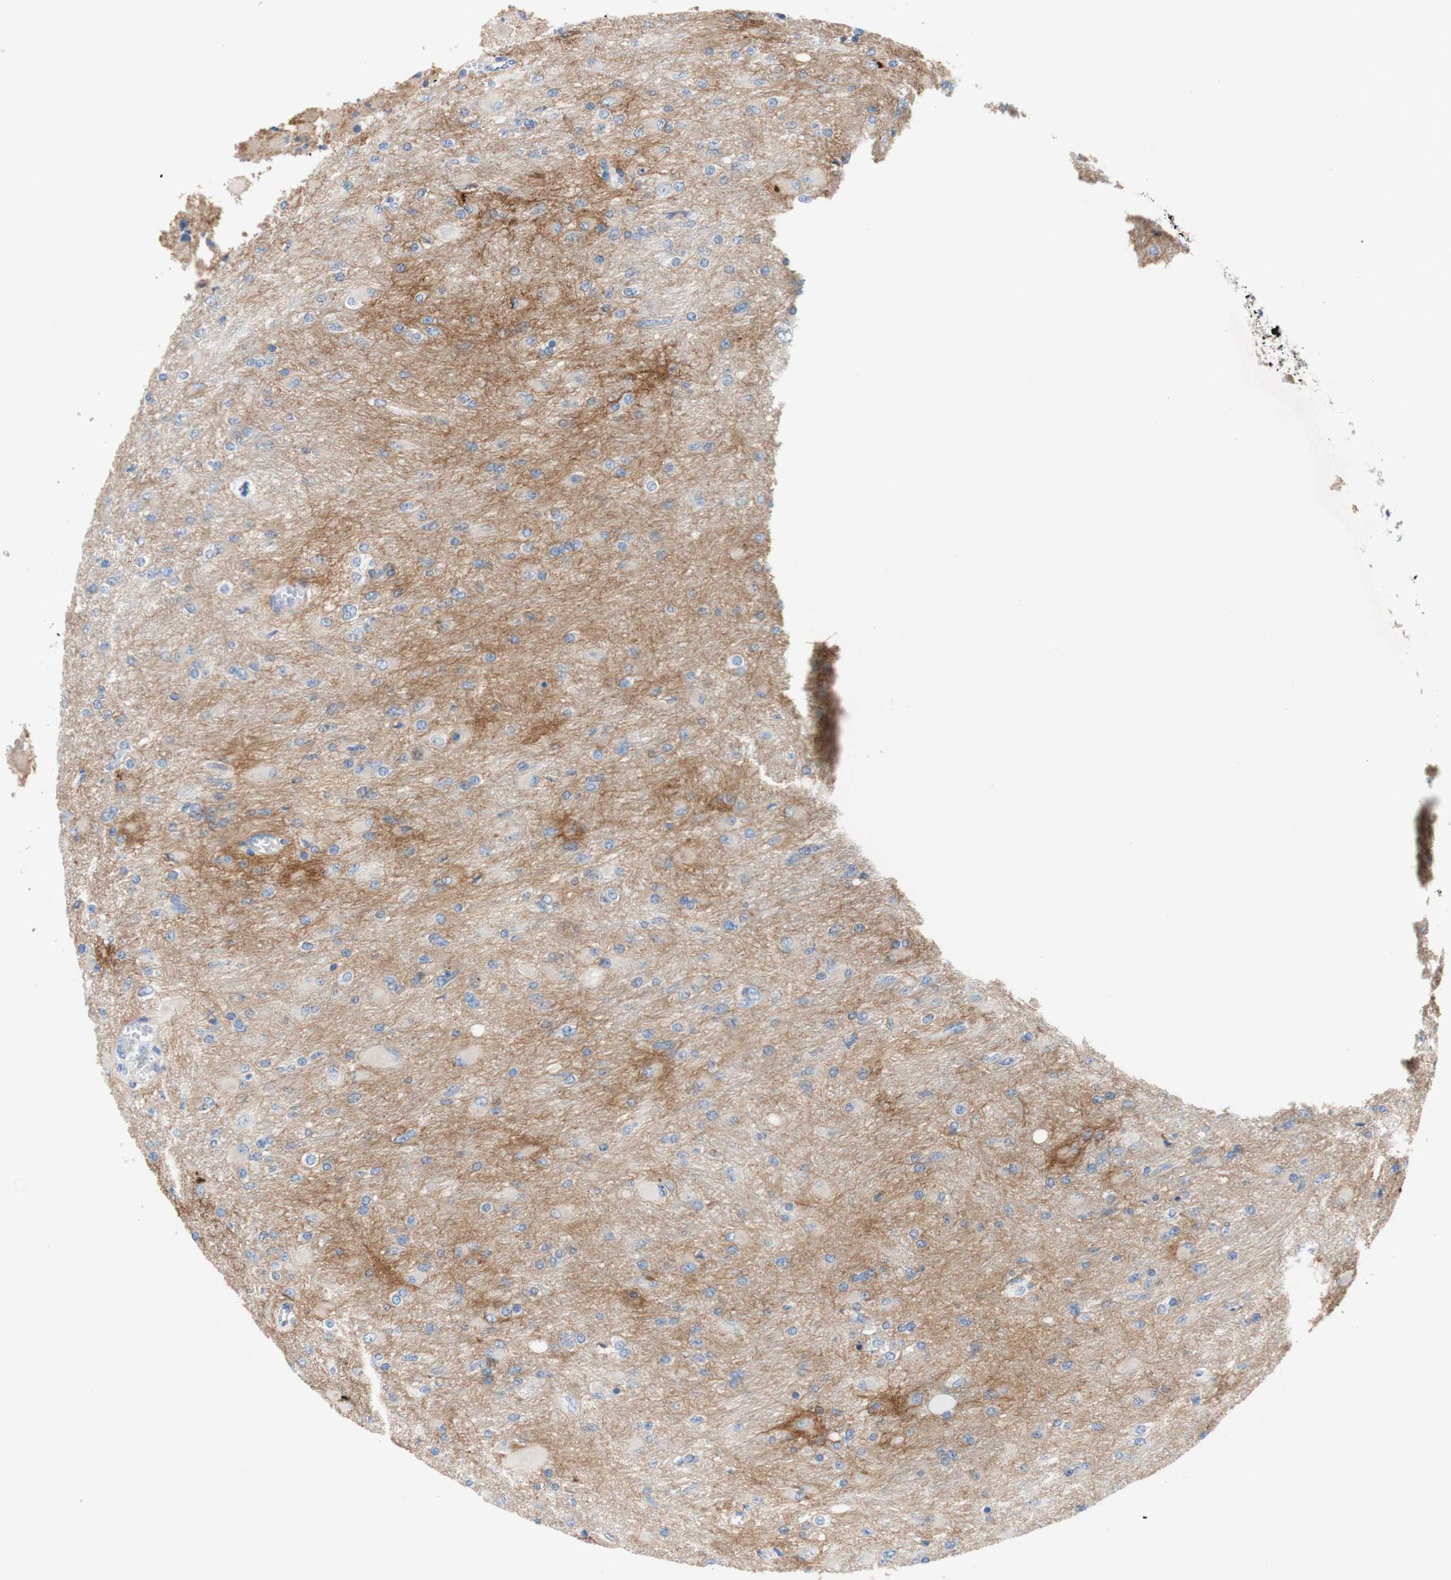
{"staining": {"intensity": "negative", "quantity": "none", "location": "none"}, "tissue": "glioma", "cell_type": "Tumor cells", "image_type": "cancer", "snomed": [{"axis": "morphology", "description": "Glioma, malignant, High grade"}, {"axis": "topography", "description": "Cerebral cortex"}], "caption": "Photomicrograph shows no significant protein staining in tumor cells of glioma.", "gene": "F3", "patient": {"sex": "female", "age": 36}}